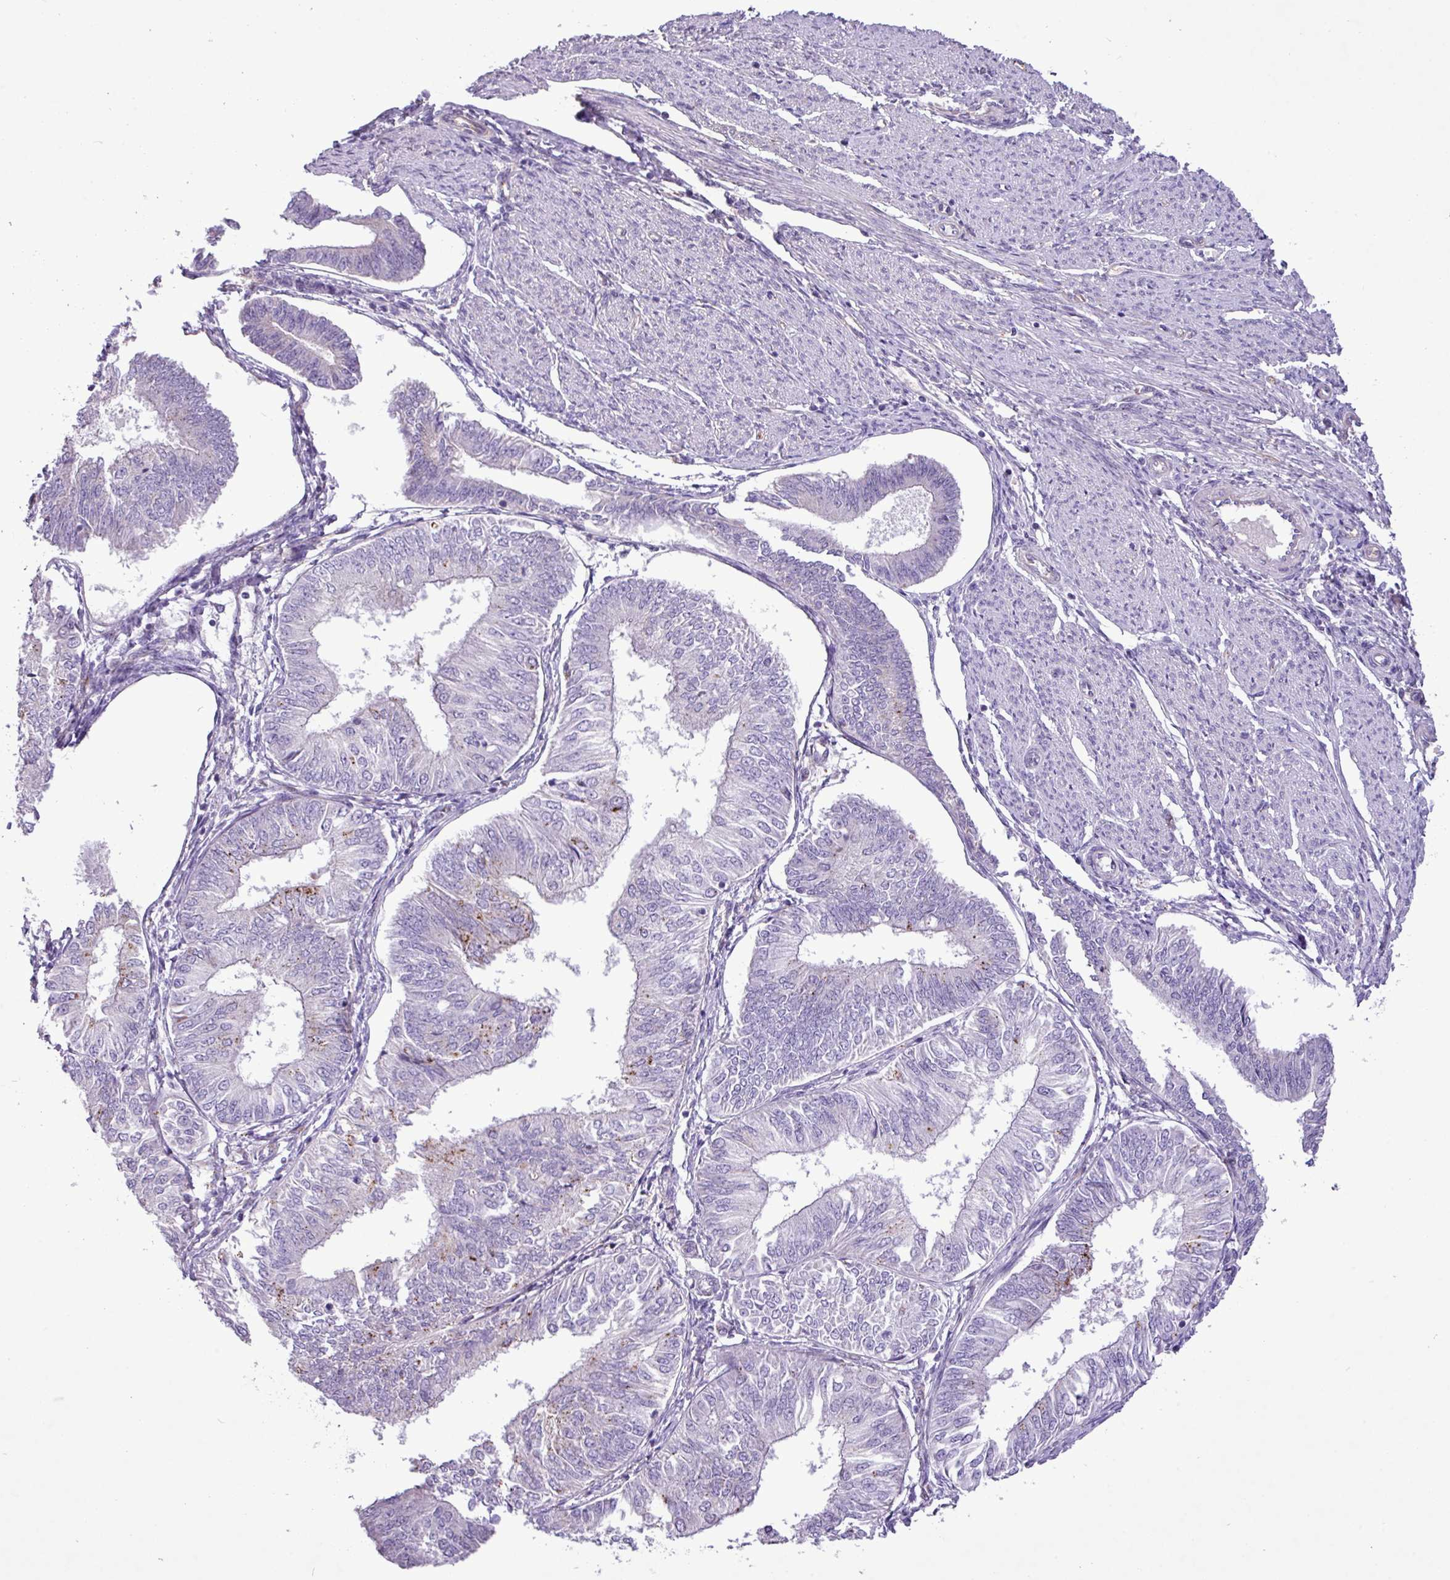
{"staining": {"intensity": "moderate", "quantity": "<25%", "location": "cytoplasmic/membranous"}, "tissue": "endometrial cancer", "cell_type": "Tumor cells", "image_type": "cancer", "snomed": [{"axis": "morphology", "description": "Adenocarcinoma, NOS"}, {"axis": "topography", "description": "Endometrium"}], "caption": "Immunohistochemical staining of human endometrial cancer (adenocarcinoma) reveals low levels of moderate cytoplasmic/membranous protein expression in approximately <25% of tumor cells. (DAB IHC with brightfield microscopy, high magnification).", "gene": "CD248", "patient": {"sex": "female", "age": 58}}